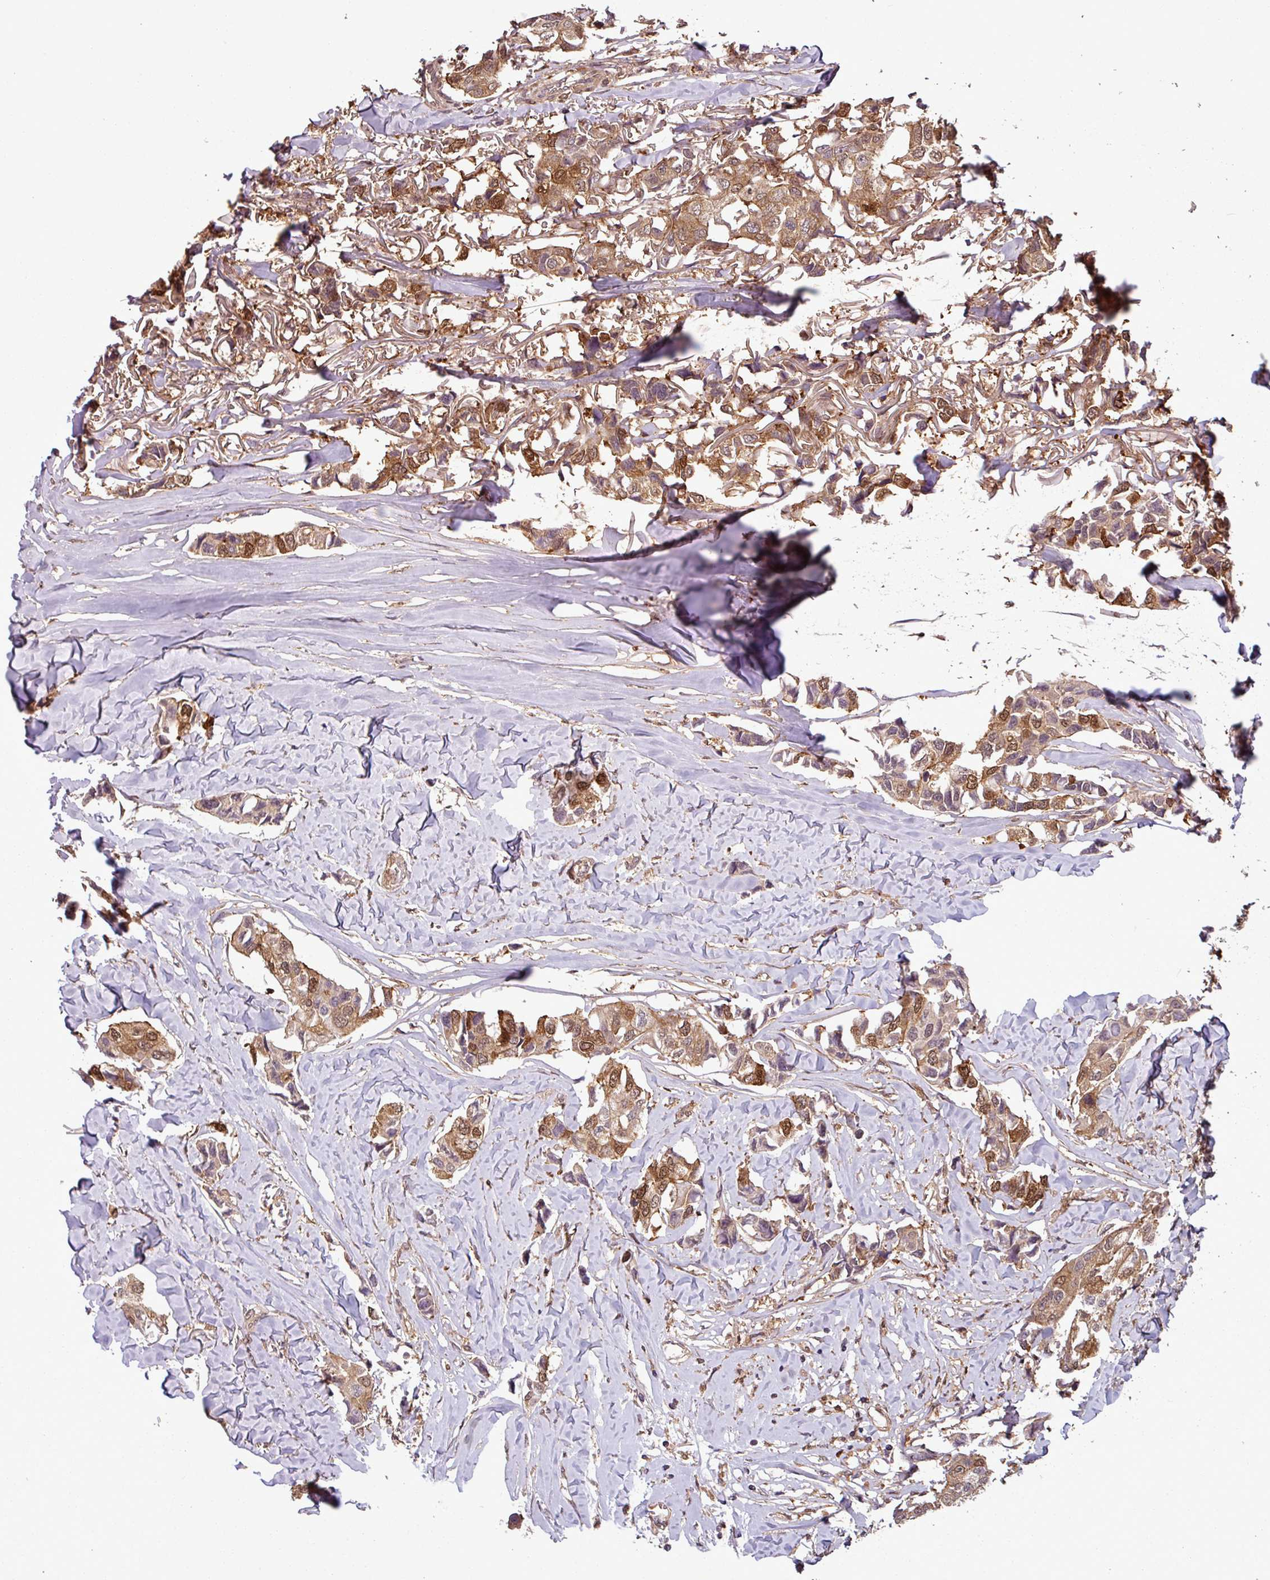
{"staining": {"intensity": "moderate", "quantity": ">75%", "location": "cytoplasmic/membranous,nuclear"}, "tissue": "breast cancer", "cell_type": "Tumor cells", "image_type": "cancer", "snomed": [{"axis": "morphology", "description": "Duct carcinoma"}, {"axis": "topography", "description": "Breast"}], "caption": "This image reveals immunohistochemistry staining of human breast infiltrating ductal carcinoma, with medium moderate cytoplasmic/membranous and nuclear expression in approximately >75% of tumor cells.", "gene": "SH3BGRL", "patient": {"sex": "female", "age": 80}}